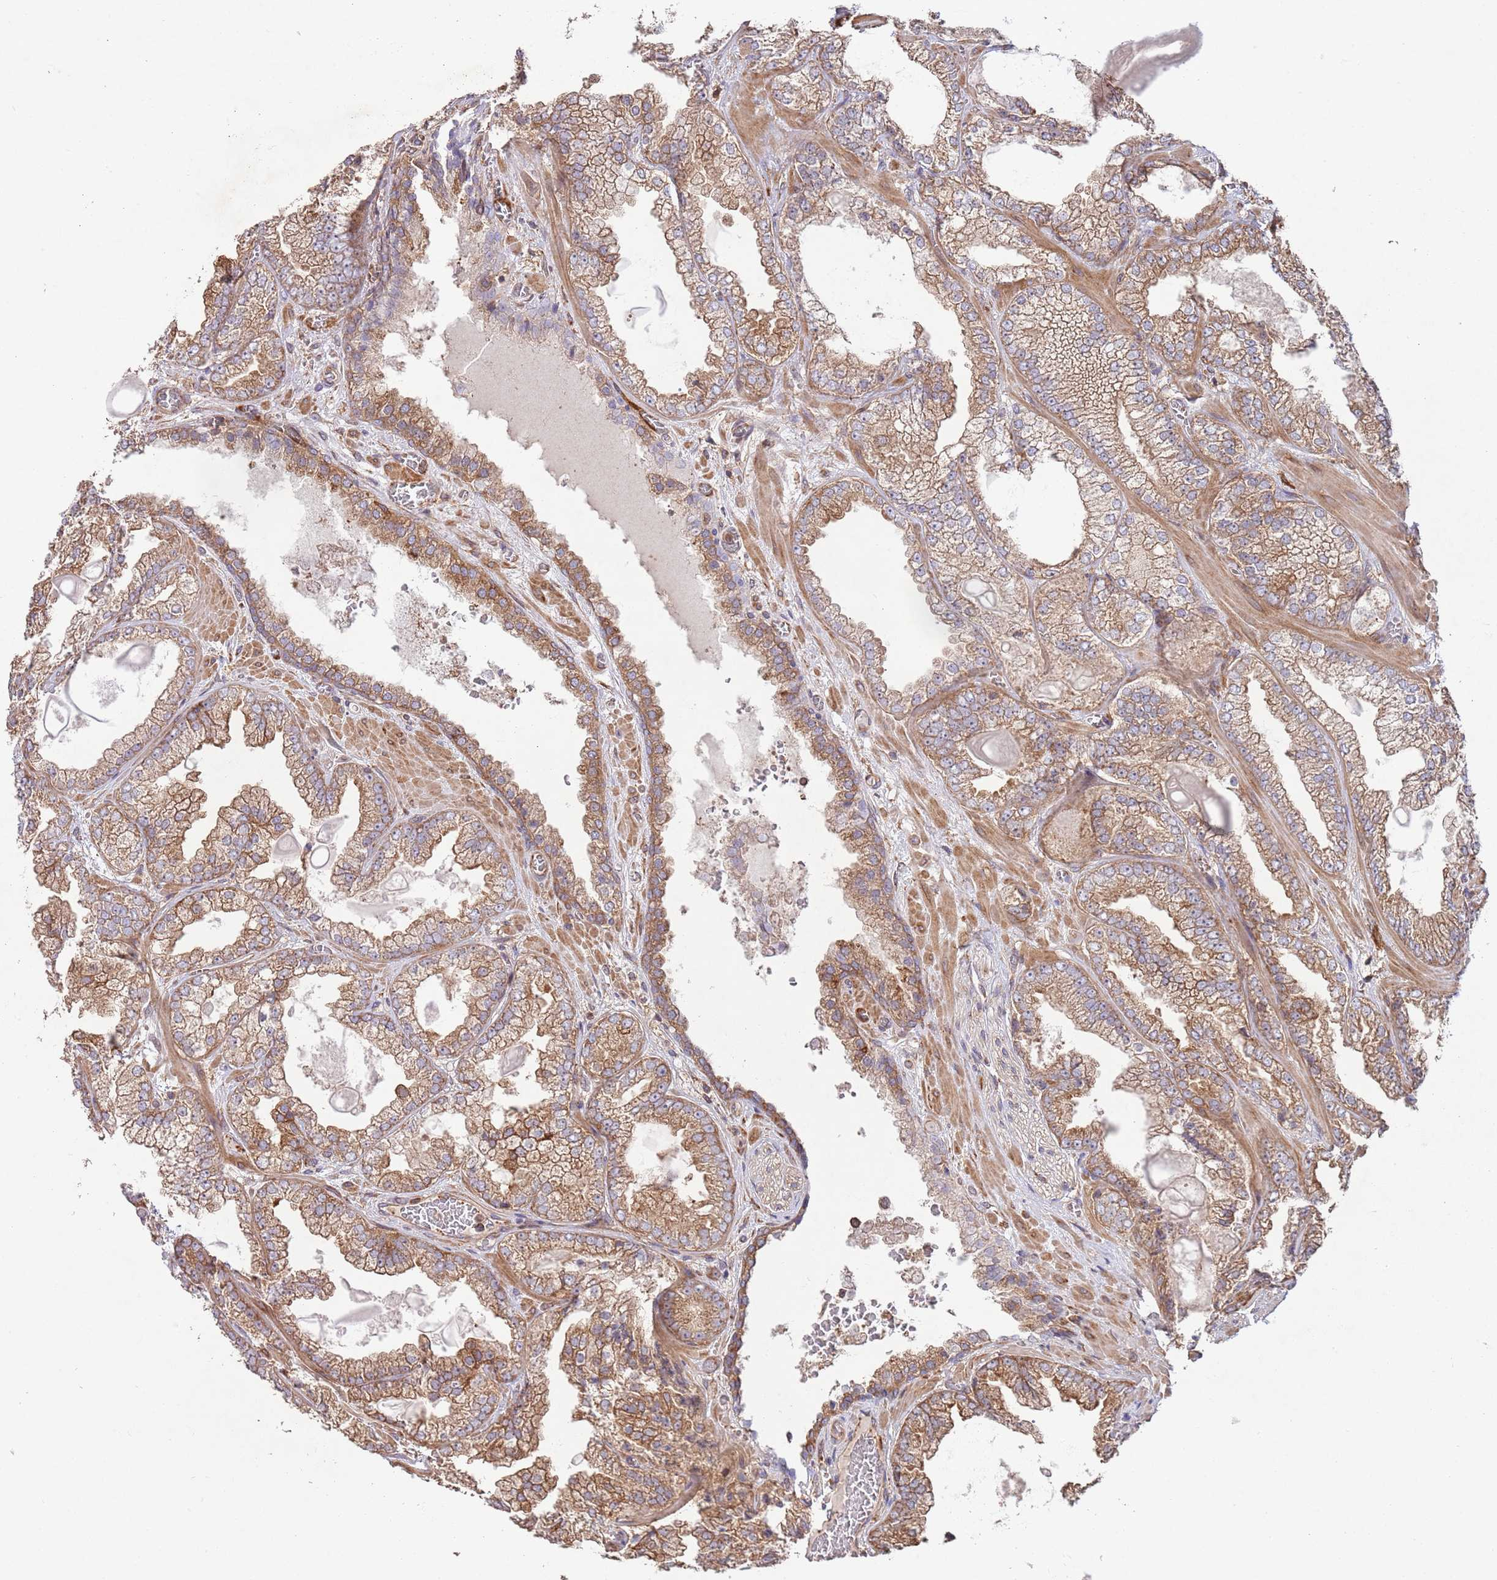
{"staining": {"intensity": "moderate", "quantity": ">75%", "location": "cytoplasmic/membranous"}, "tissue": "prostate cancer", "cell_type": "Tumor cells", "image_type": "cancer", "snomed": [{"axis": "morphology", "description": "Adenocarcinoma, Low grade"}, {"axis": "topography", "description": "Prostate"}], "caption": "Prostate cancer (adenocarcinoma (low-grade)) stained for a protein (brown) reveals moderate cytoplasmic/membranous positive positivity in about >75% of tumor cells.", "gene": "RNF19B", "patient": {"sex": "male", "age": 57}}